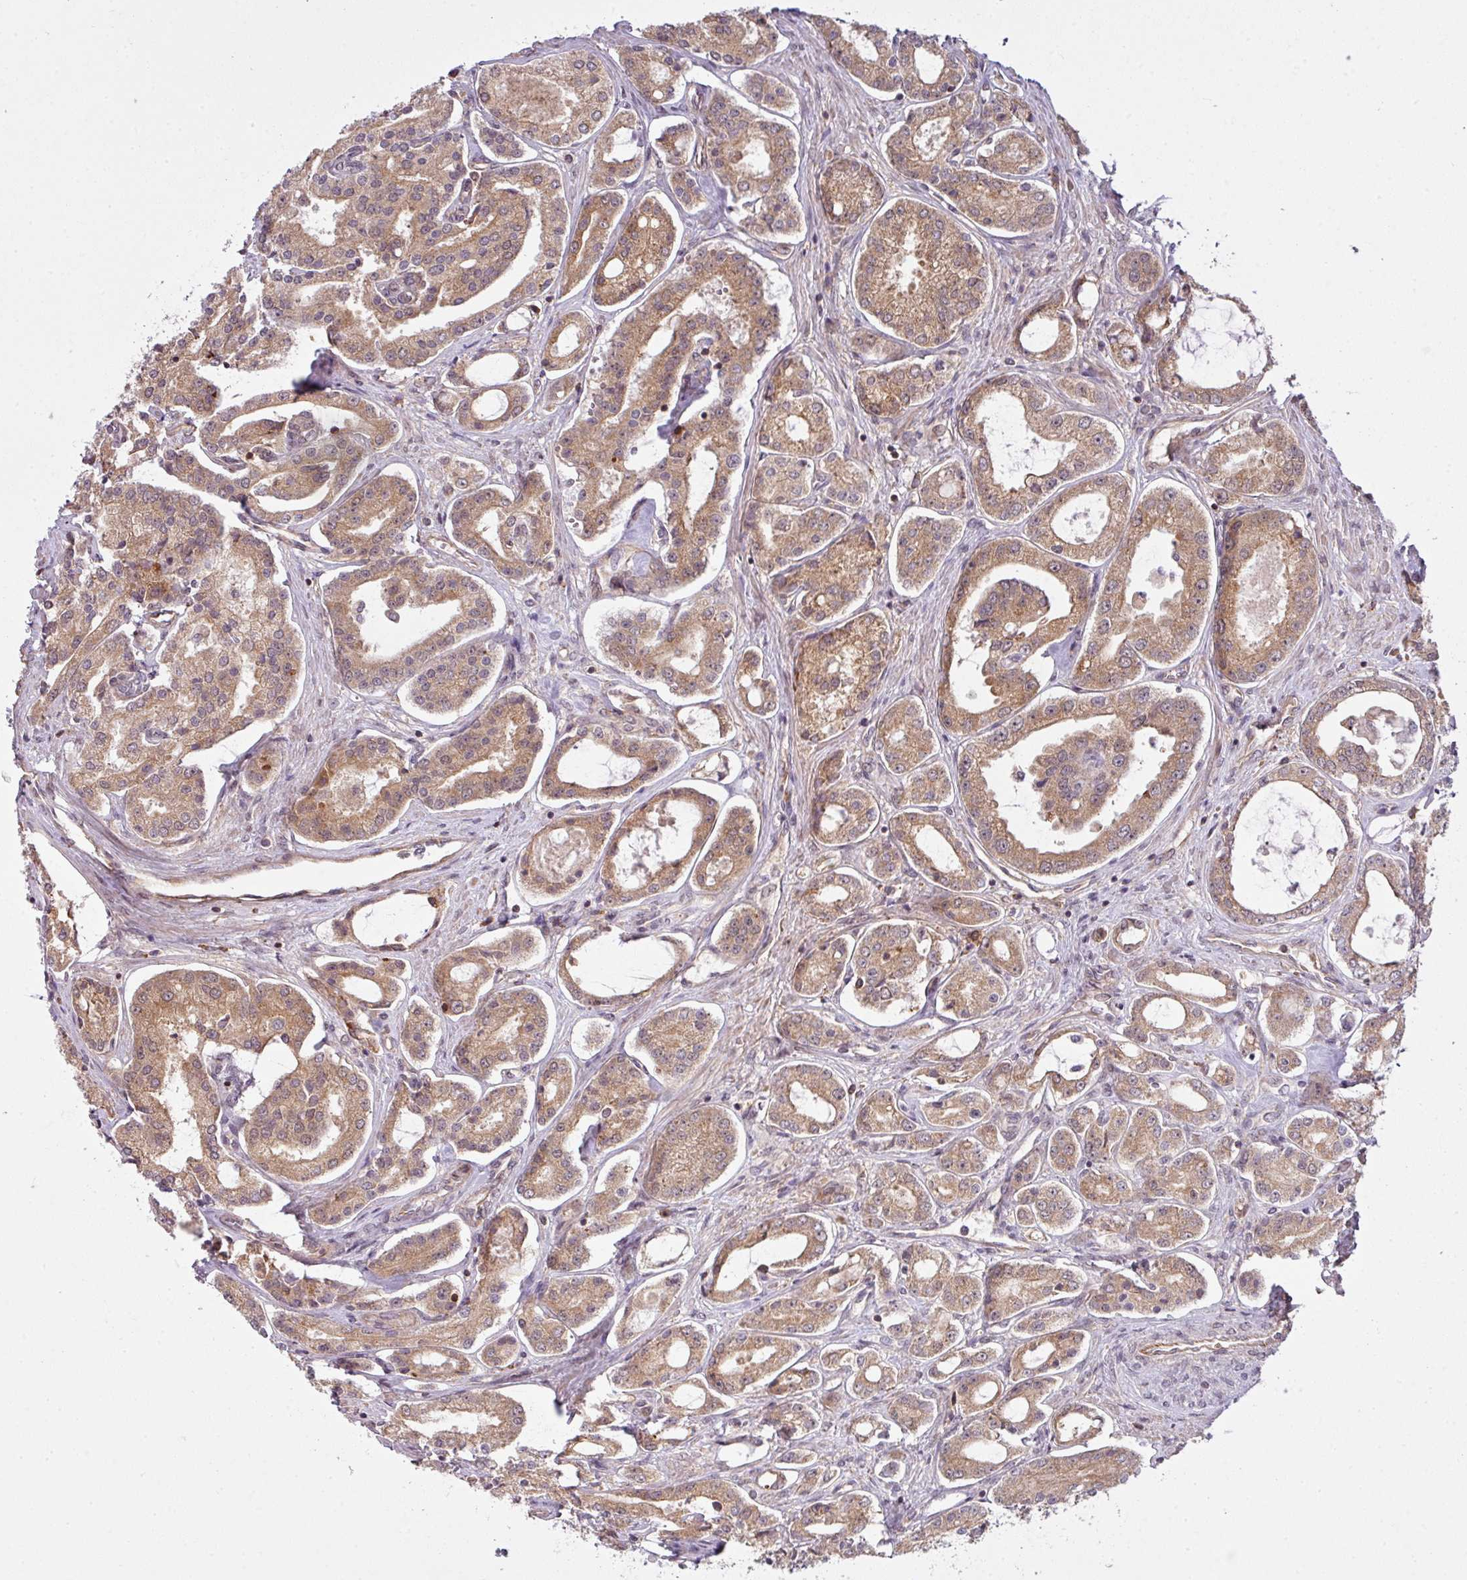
{"staining": {"intensity": "moderate", "quantity": ">75%", "location": "cytoplasmic/membranous"}, "tissue": "prostate cancer", "cell_type": "Tumor cells", "image_type": "cancer", "snomed": [{"axis": "morphology", "description": "Adenocarcinoma, Low grade"}, {"axis": "topography", "description": "Prostate"}], "caption": "This is a photomicrograph of immunohistochemistry staining of low-grade adenocarcinoma (prostate), which shows moderate staining in the cytoplasmic/membranous of tumor cells.", "gene": "ZC2HC1C", "patient": {"sex": "male", "age": 68}}